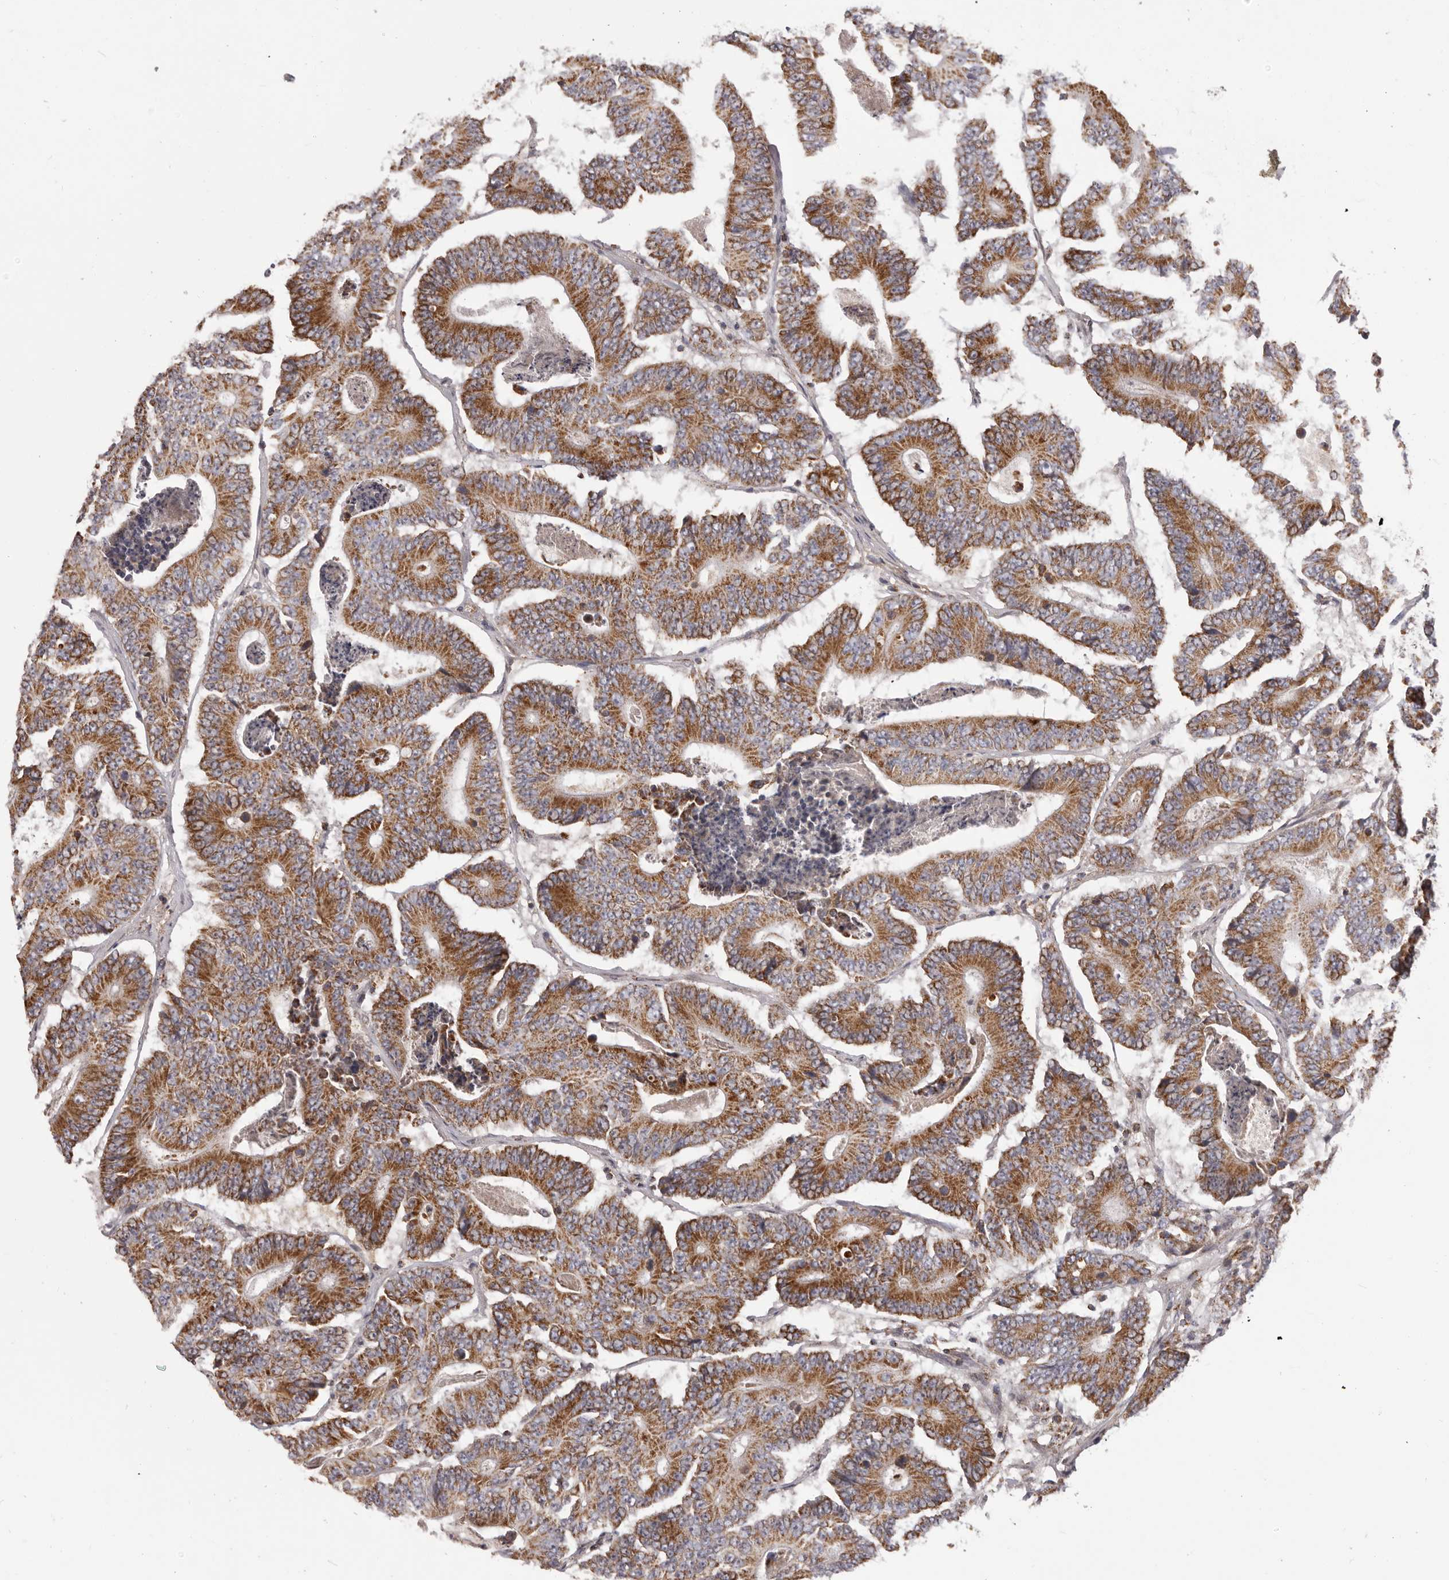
{"staining": {"intensity": "strong", "quantity": ">75%", "location": "cytoplasmic/membranous"}, "tissue": "colorectal cancer", "cell_type": "Tumor cells", "image_type": "cancer", "snomed": [{"axis": "morphology", "description": "Adenocarcinoma, NOS"}, {"axis": "topography", "description": "Colon"}], "caption": "The micrograph exhibits staining of colorectal cancer (adenocarcinoma), revealing strong cytoplasmic/membranous protein staining (brown color) within tumor cells.", "gene": "CHRM2", "patient": {"sex": "male", "age": 83}}